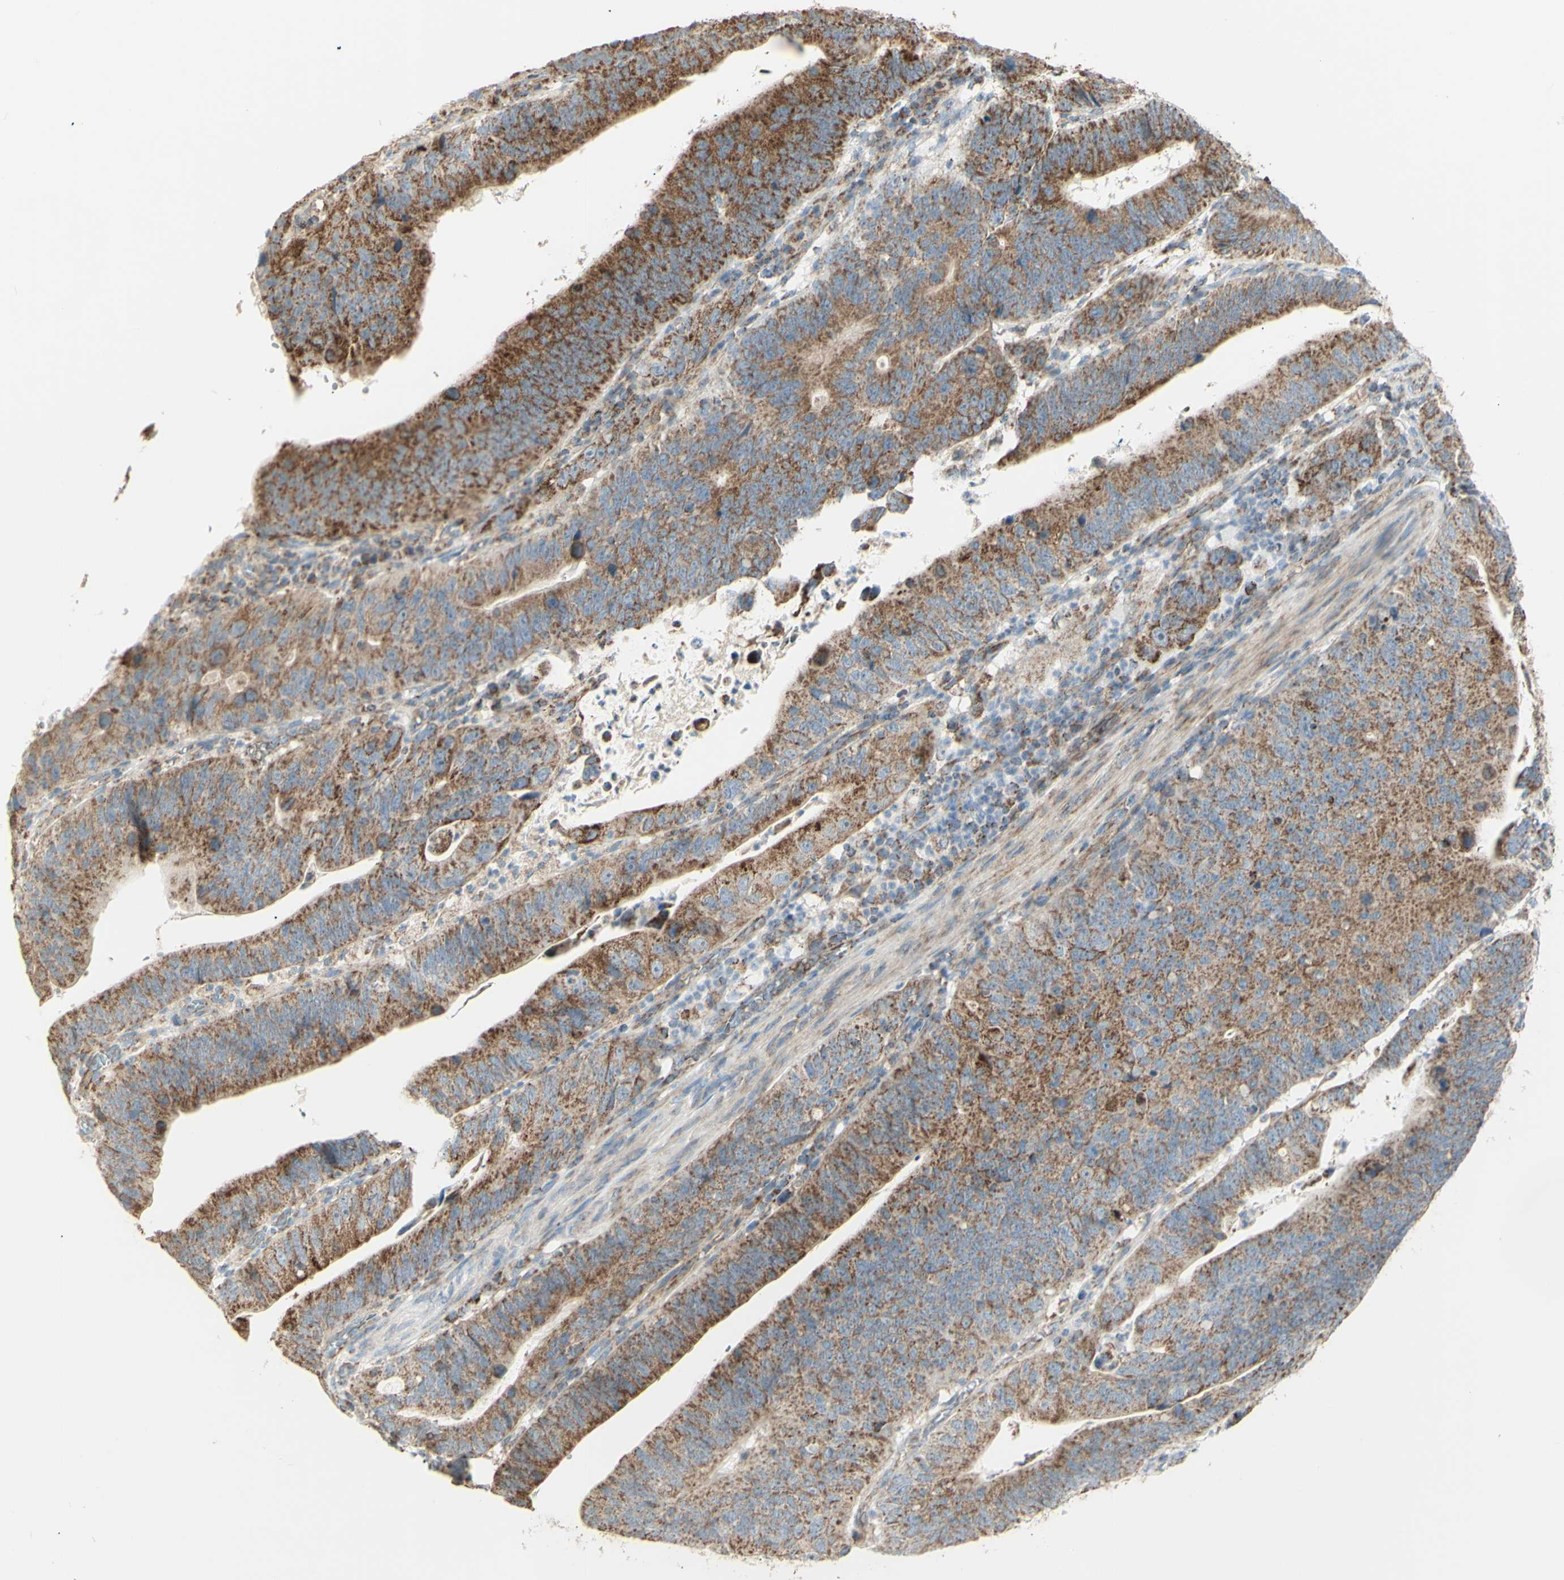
{"staining": {"intensity": "moderate", "quantity": ">75%", "location": "cytoplasmic/membranous"}, "tissue": "stomach cancer", "cell_type": "Tumor cells", "image_type": "cancer", "snomed": [{"axis": "morphology", "description": "Adenocarcinoma, NOS"}, {"axis": "topography", "description": "Stomach"}], "caption": "Human adenocarcinoma (stomach) stained for a protein (brown) displays moderate cytoplasmic/membranous positive positivity in approximately >75% of tumor cells.", "gene": "LETM1", "patient": {"sex": "male", "age": 59}}